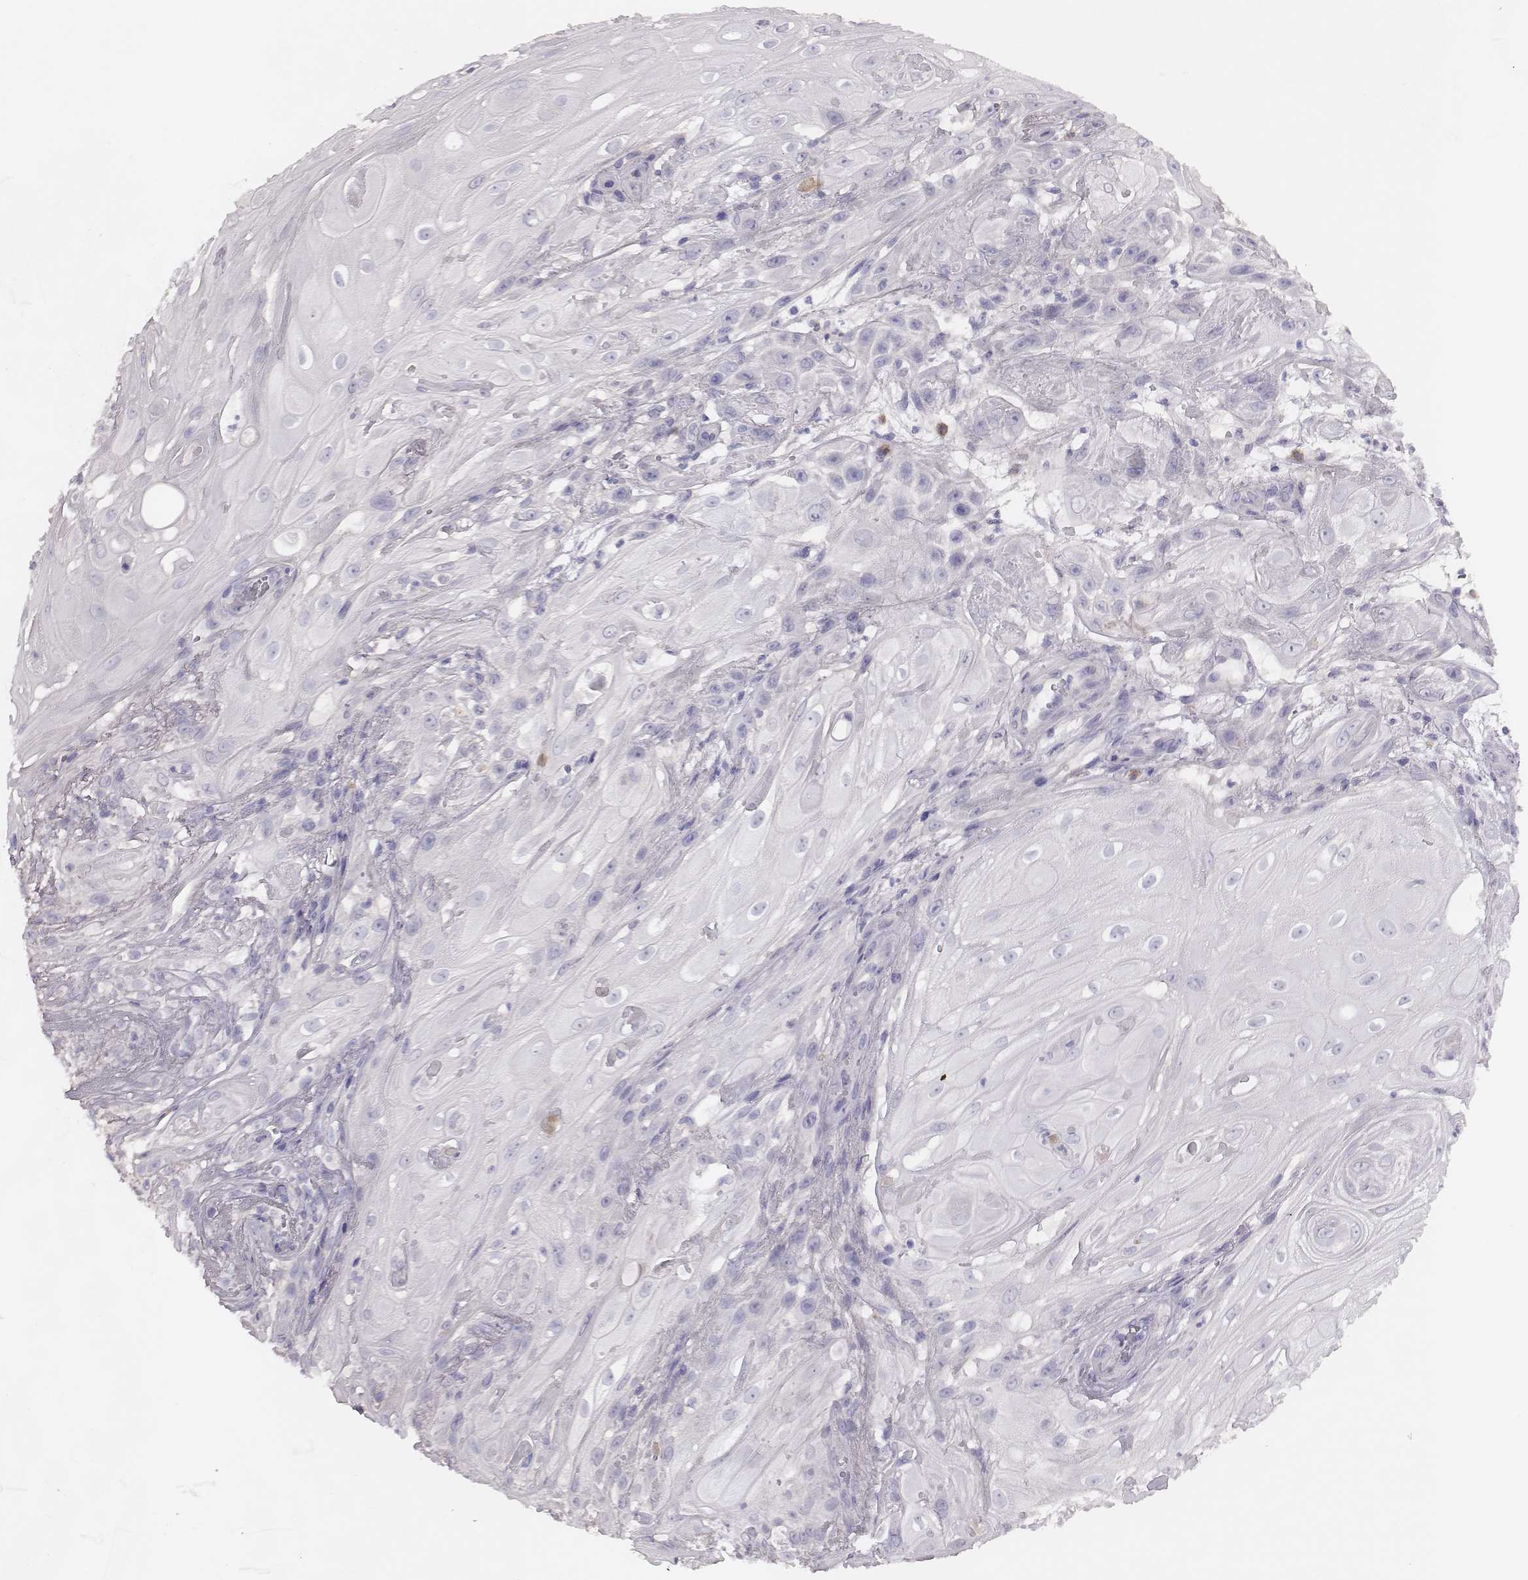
{"staining": {"intensity": "negative", "quantity": "none", "location": "none"}, "tissue": "skin cancer", "cell_type": "Tumor cells", "image_type": "cancer", "snomed": [{"axis": "morphology", "description": "Squamous cell carcinoma, NOS"}, {"axis": "topography", "description": "Skin"}], "caption": "The IHC histopathology image has no significant positivity in tumor cells of squamous cell carcinoma (skin) tissue. Nuclei are stained in blue.", "gene": "P2RY10", "patient": {"sex": "male", "age": 62}}